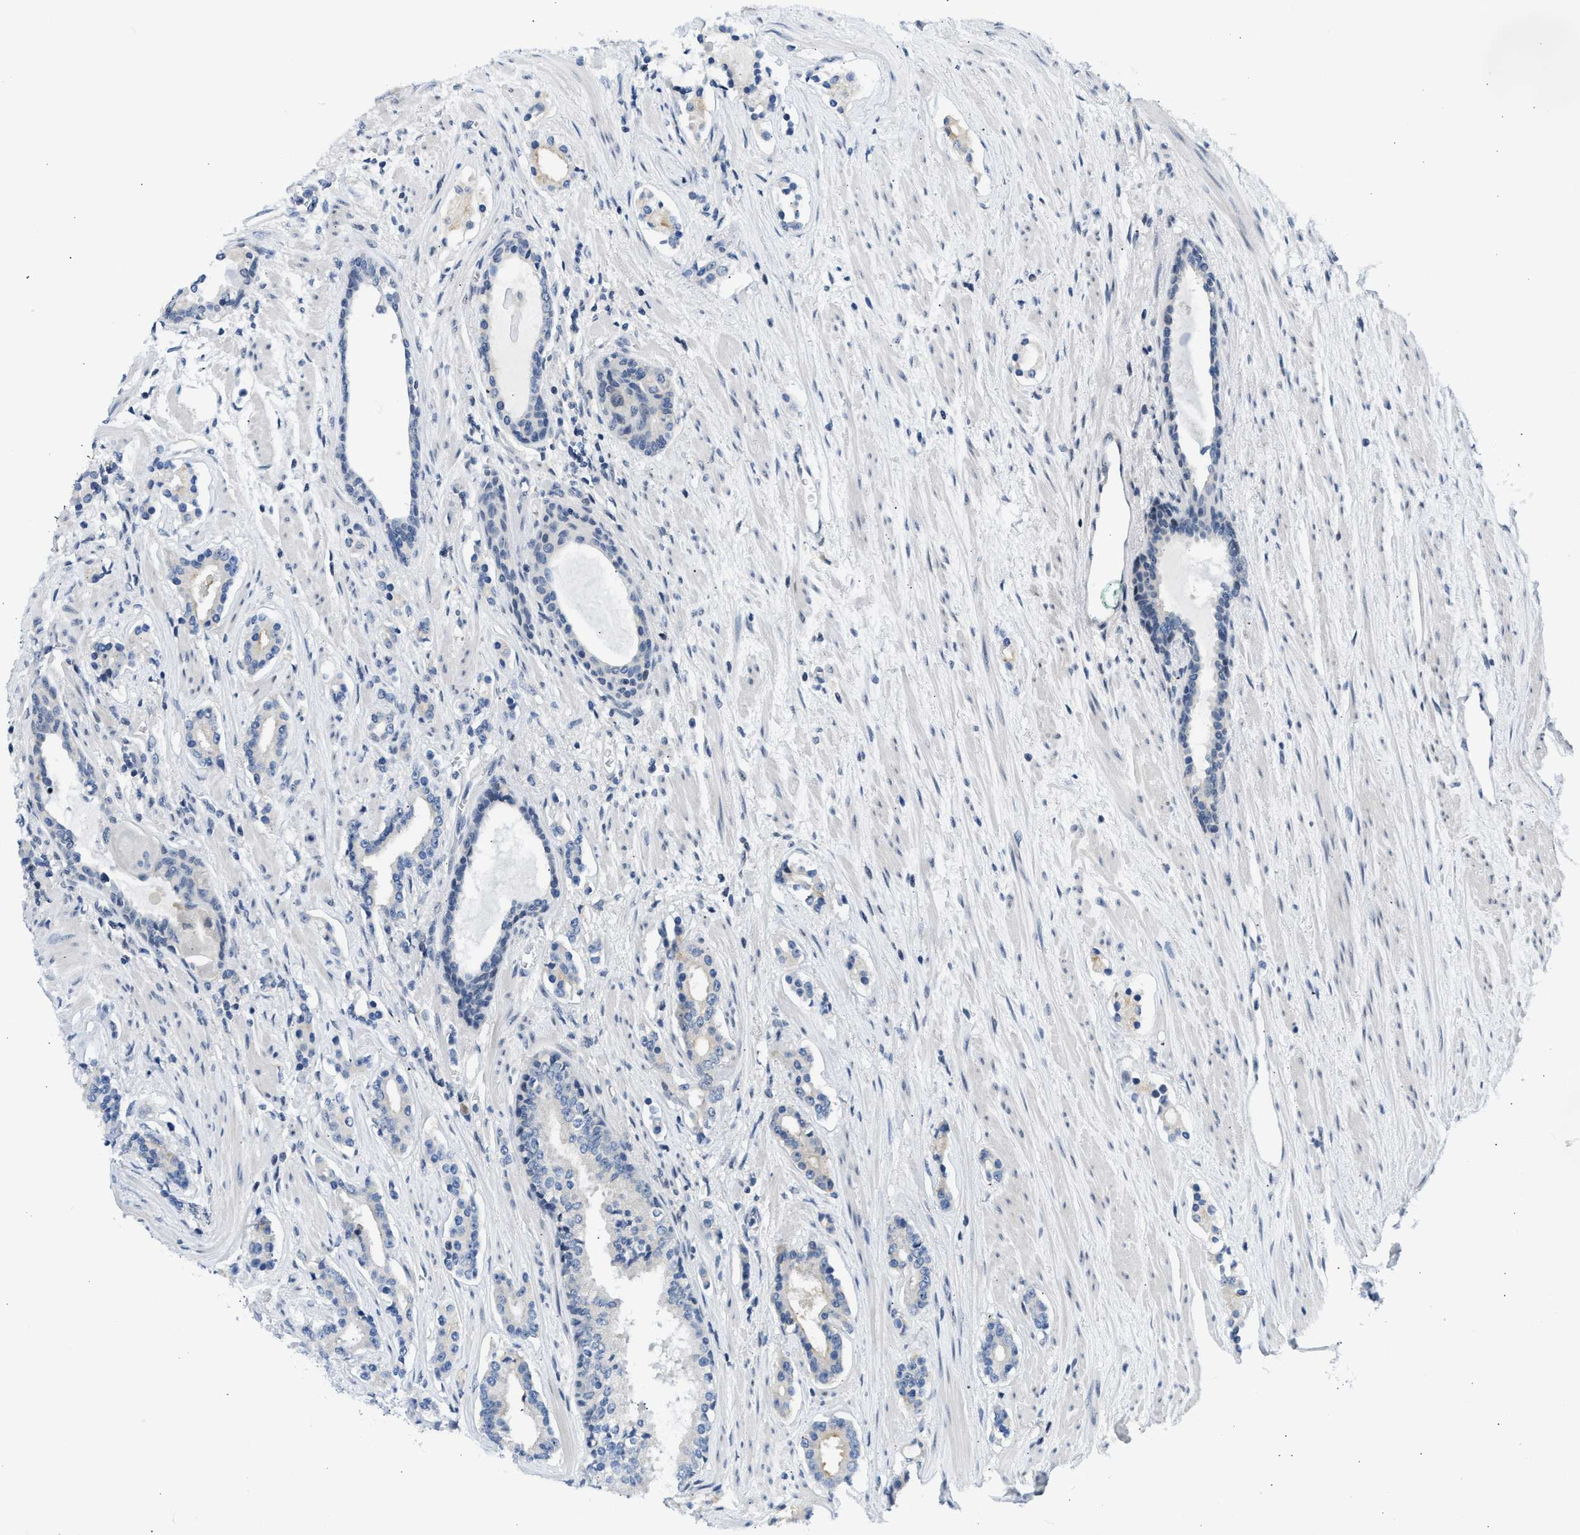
{"staining": {"intensity": "weak", "quantity": "<25%", "location": "cytoplasmic/membranous"}, "tissue": "prostate cancer", "cell_type": "Tumor cells", "image_type": "cancer", "snomed": [{"axis": "morphology", "description": "Adenocarcinoma, High grade"}, {"axis": "topography", "description": "Prostate"}], "caption": "Adenocarcinoma (high-grade) (prostate) was stained to show a protein in brown. There is no significant positivity in tumor cells.", "gene": "OLIG3", "patient": {"sex": "male", "age": 71}}